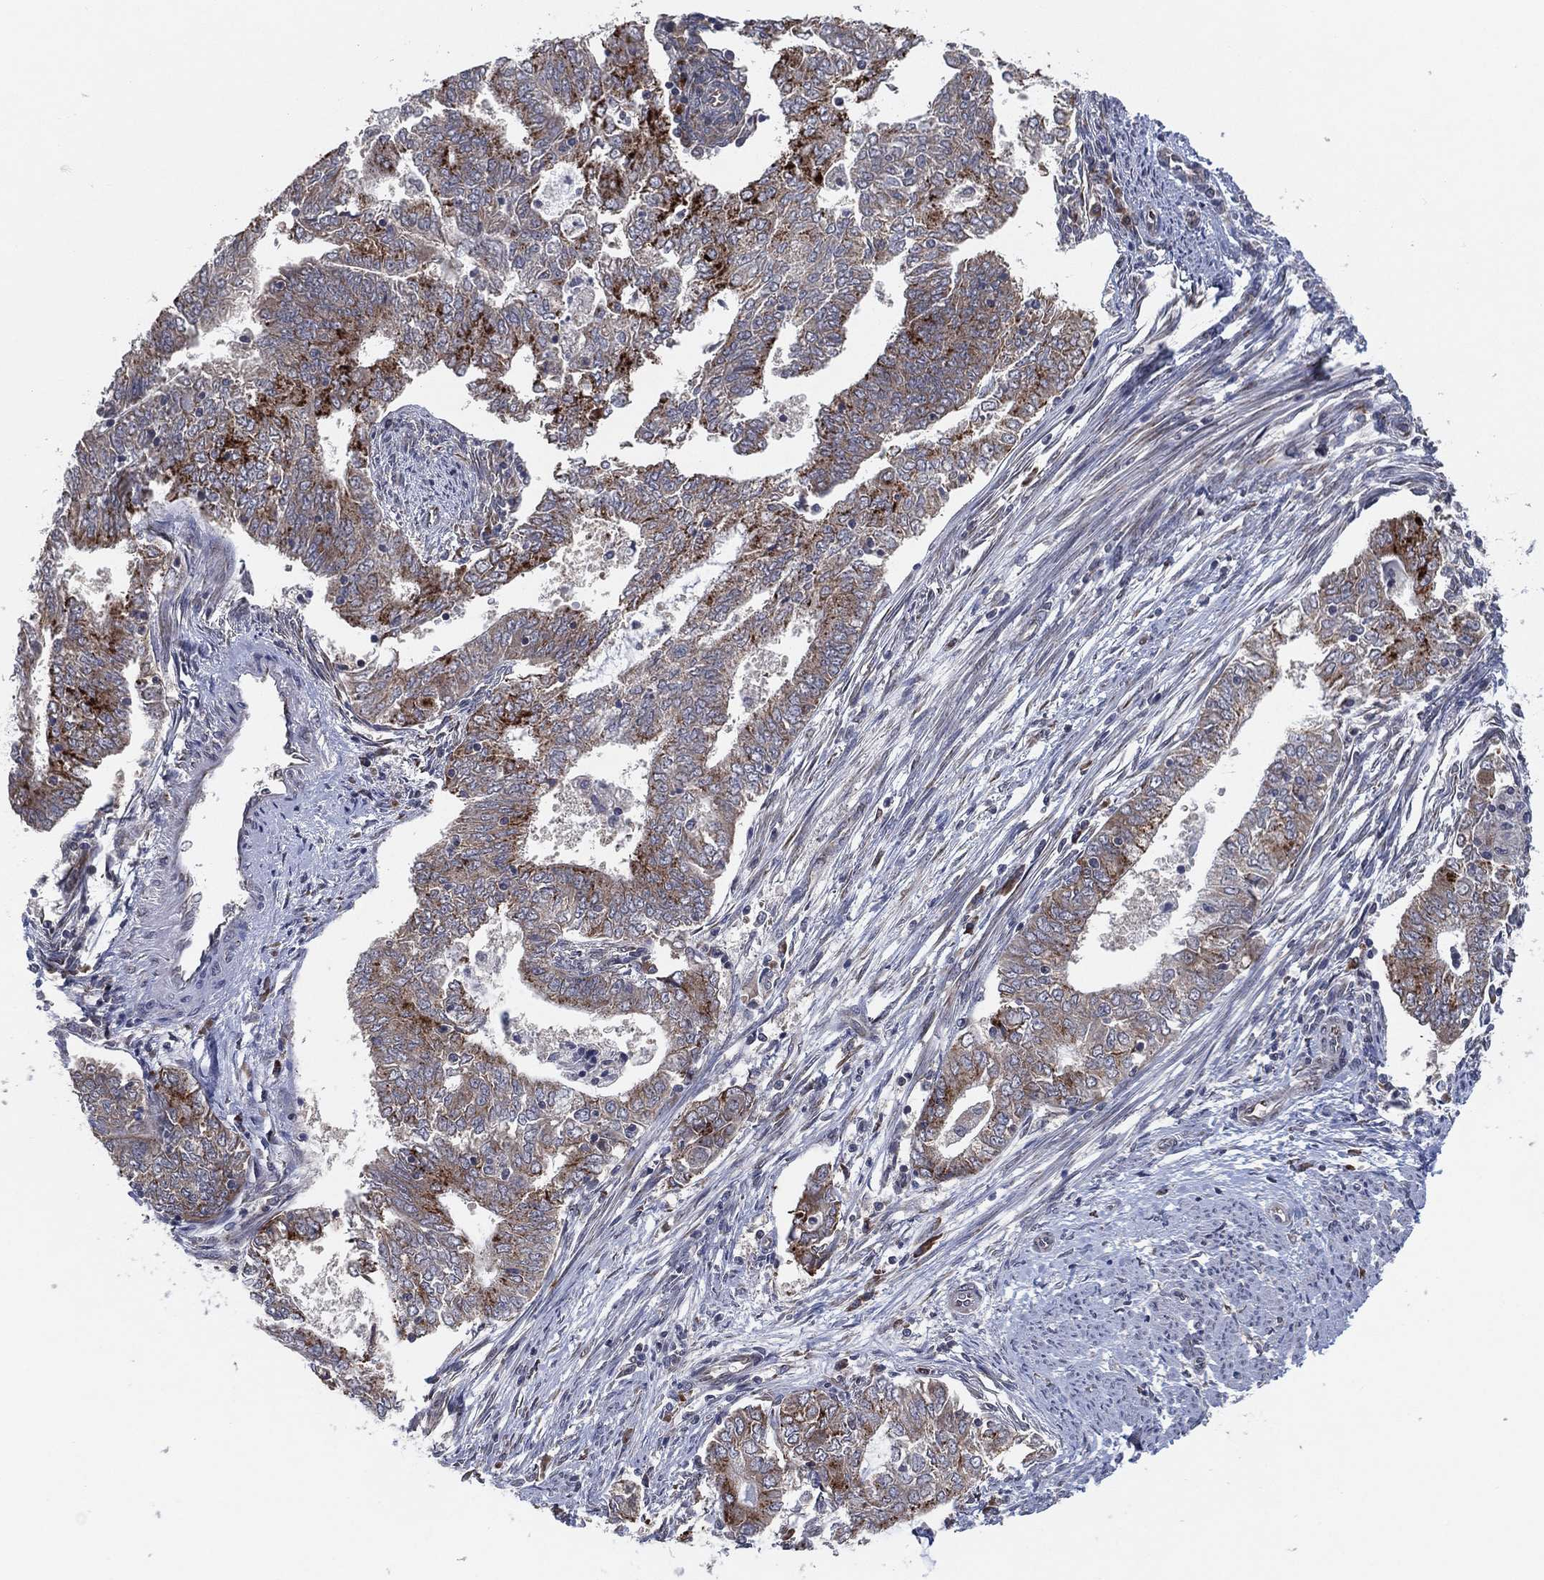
{"staining": {"intensity": "moderate", "quantity": "<25%", "location": "cytoplasmic/membranous"}, "tissue": "endometrial cancer", "cell_type": "Tumor cells", "image_type": "cancer", "snomed": [{"axis": "morphology", "description": "Adenocarcinoma, NOS"}, {"axis": "topography", "description": "Endometrium"}], "caption": "Immunohistochemistry (IHC) photomicrograph of neoplastic tissue: endometrial adenocarcinoma stained using immunohistochemistry (IHC) exhibits low levels of moderate protein expression localized specifically in the cytoplasmic/membranous of tumor cells, appearing as a cytoplasmic/membranous brown color.", "gene": "FAM104A", "patient": {"sex": "female", "age": 62}}